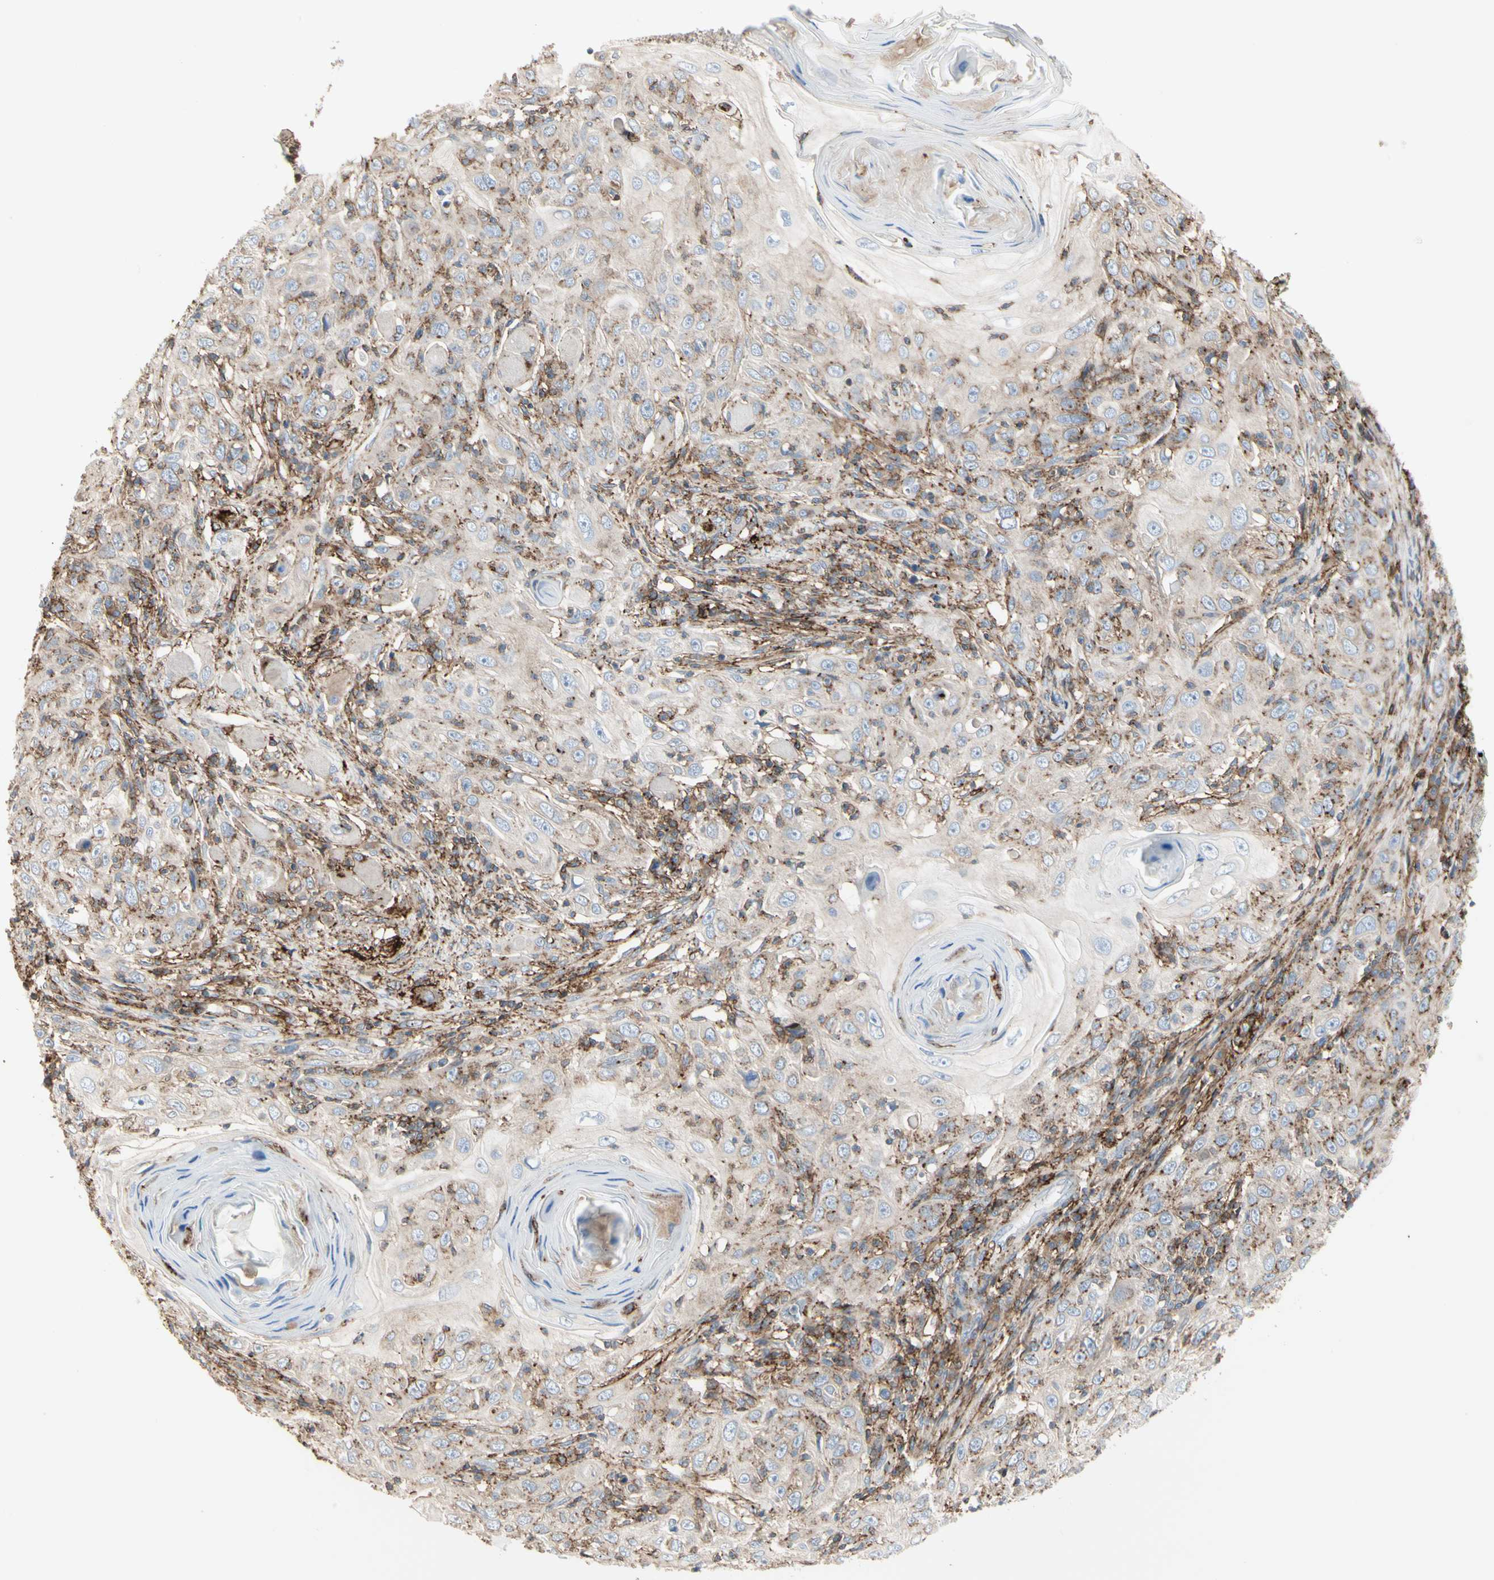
{"staining": {"intensity": "weak", "quantity": "25%-75%", "location": "cytoplasmic/membranous"}, "tissue": "skin cancer", "cell_type": "Tumor cells", "image_type": "cancer", "snomed": [{"axis": "morphology", "description": "Squamous cell carcinoma, NOS"}, {"axis": "topography", "description": "Skin"}], "caption": "Skin cancer stained with DAB immunohistochemistry exhibits low levels of weak cytoplasmic/membranous positivity in about 25%-75% of tumor cells.", "gene": "CLEC2B", "patient": {"sex": "female", "age": 88}}